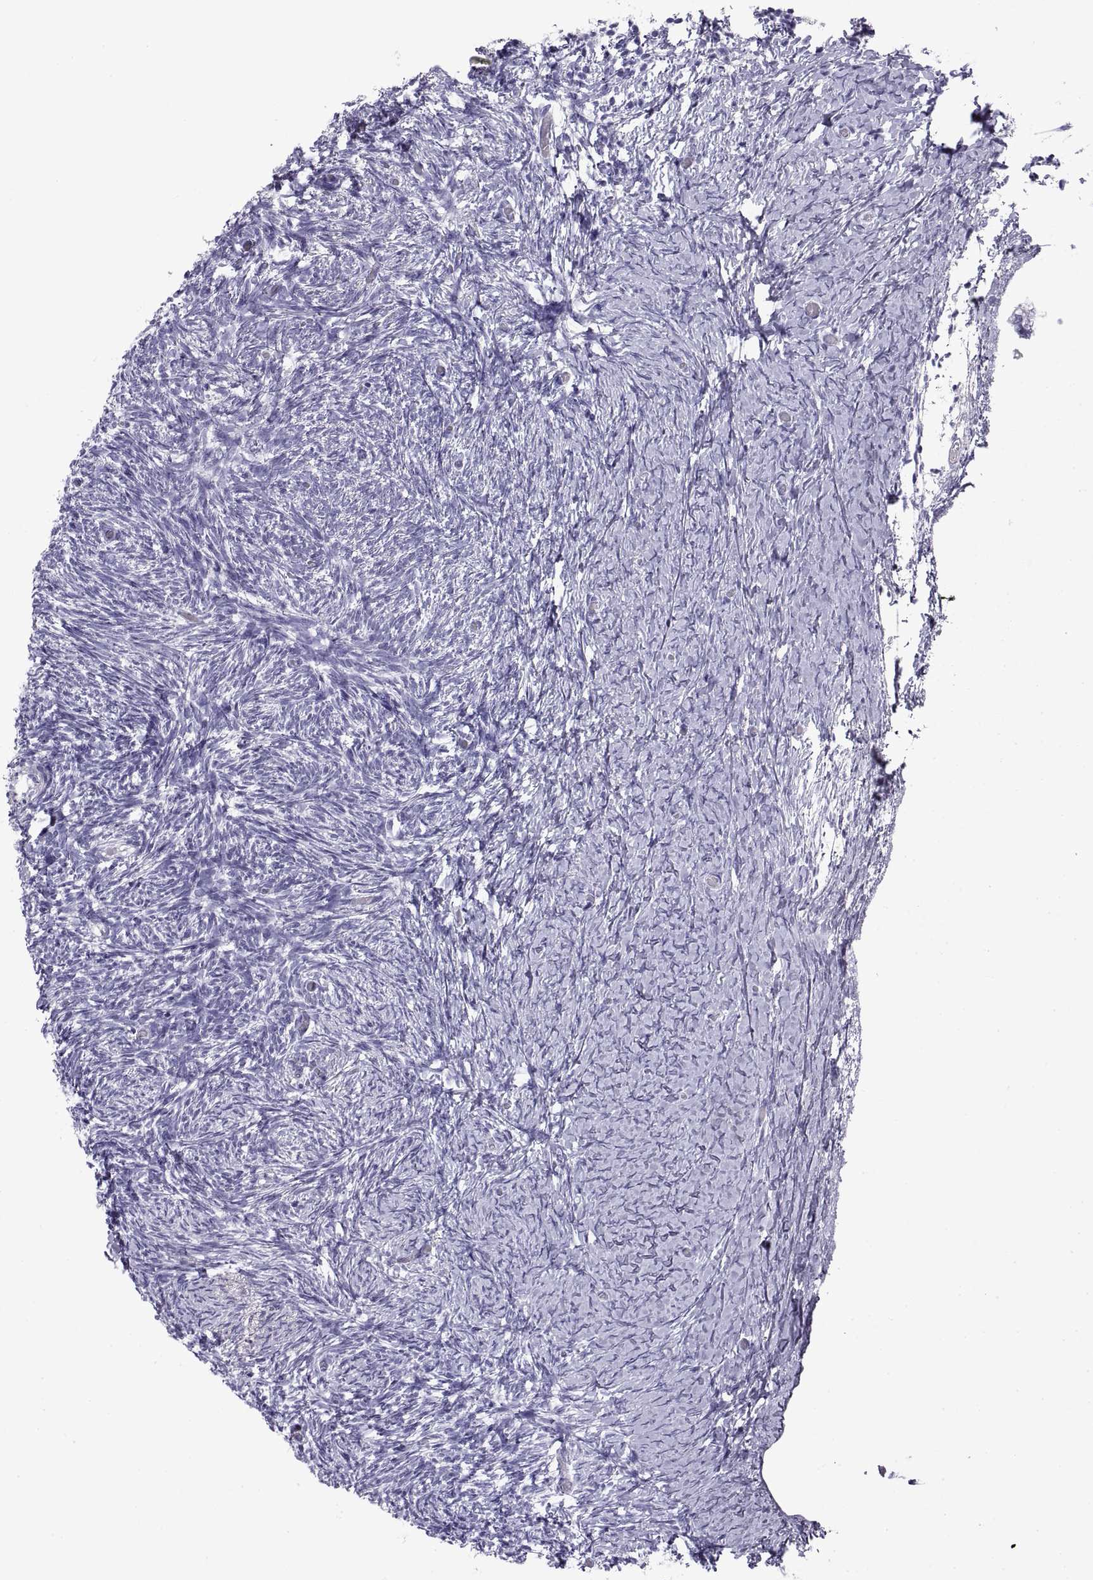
{"staining": {"intensity": "negative", "quantity": "none", "location": "none"}, "tissue": "ovary", "cell_type": "Follicle cells", "image_type": "normal", "snomed": [{"axis": "morphology", "description": "Normal tissue, NOS"}, {"axis": "topography", "description": "Ovary"}], "caption": "Immunohistochemistry (IHC) photomicrograph of benign human ovary stained for a protein (brown), which shows no expression in follicle cells.", "gene": "RLBP1", "patient": {"sex": "female", "age": 39}}